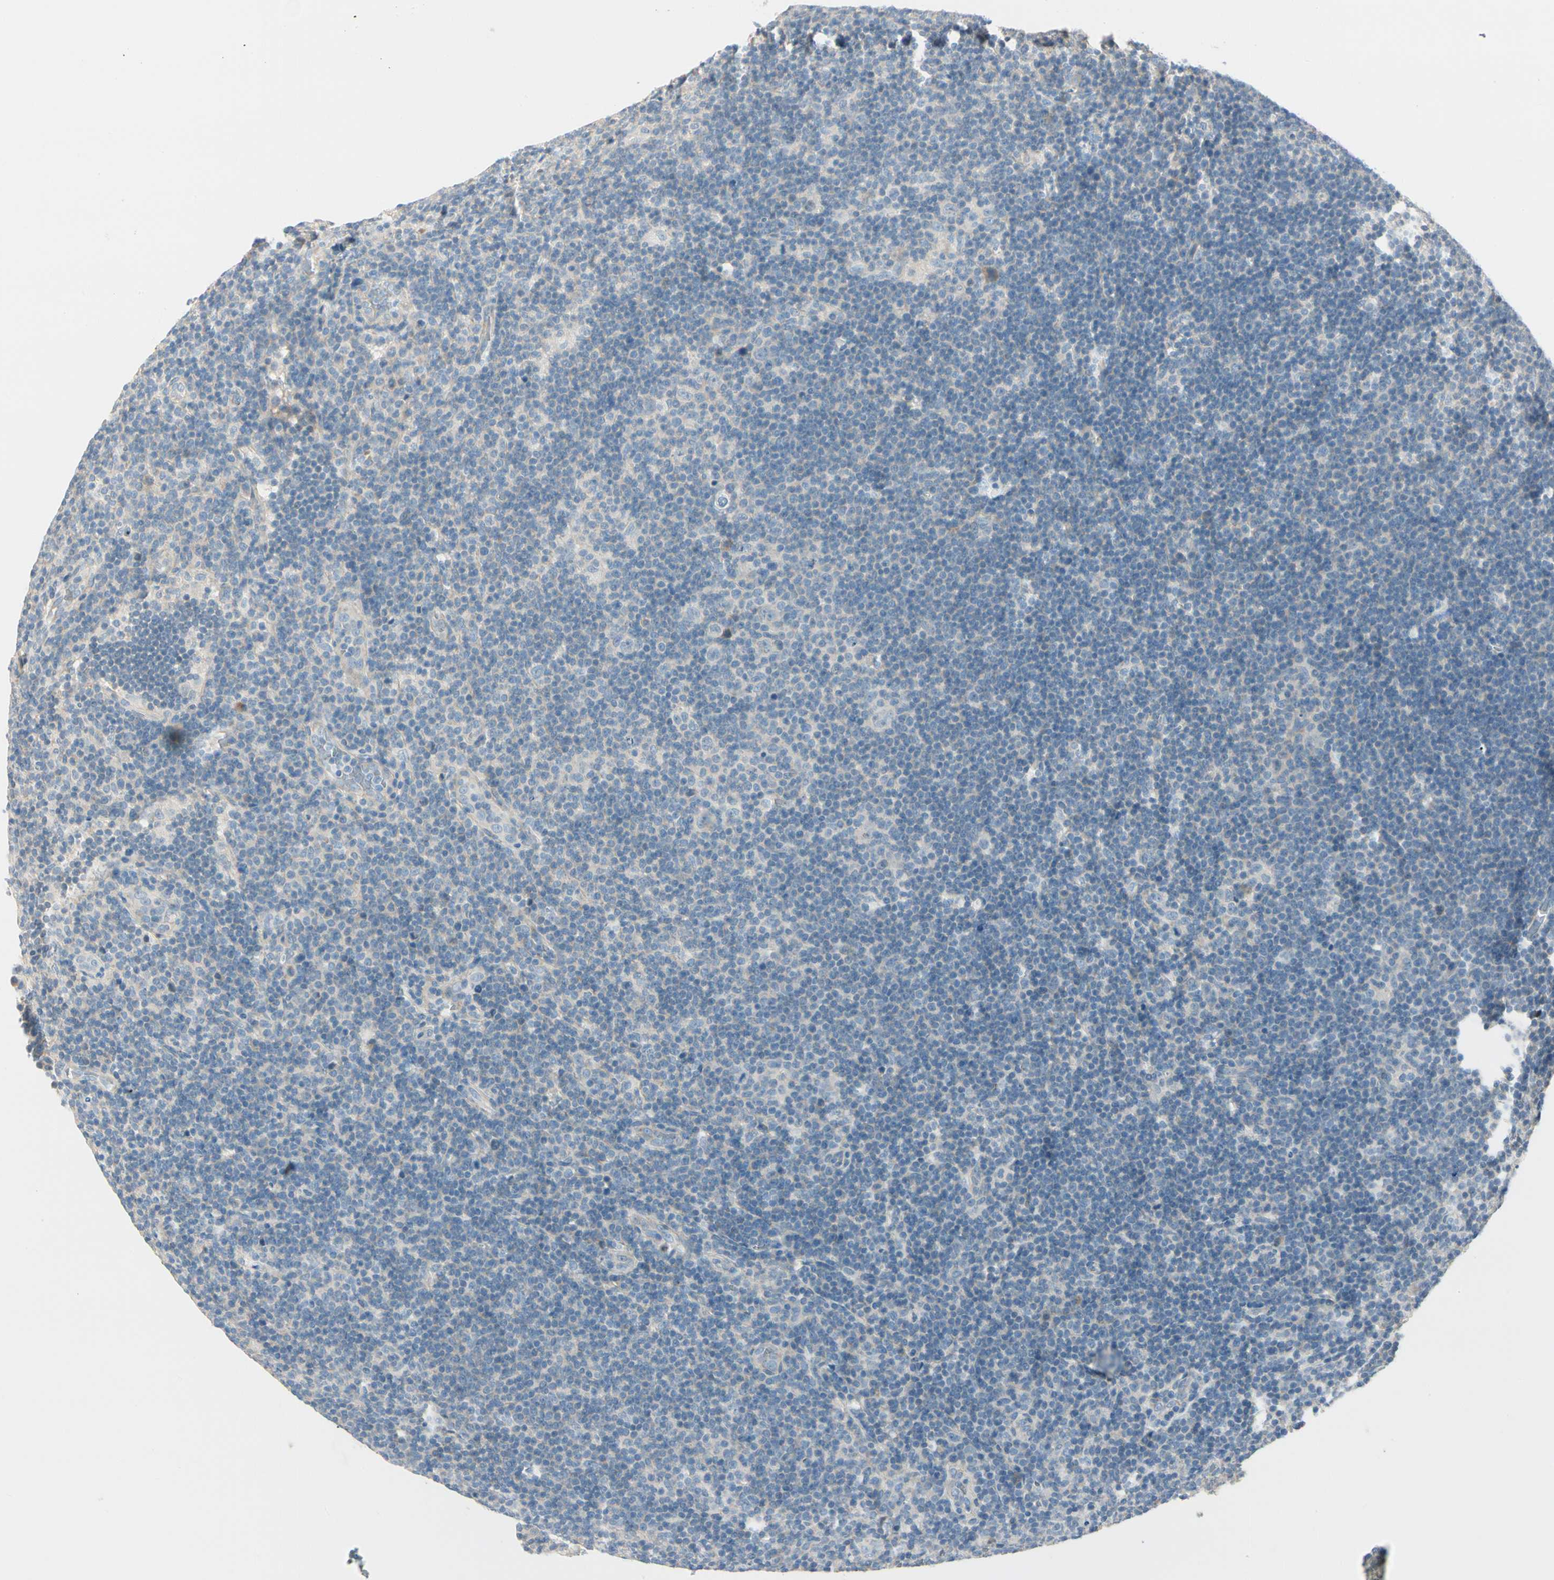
{"staining": {"intensity": "negative", "quantity": "none", "location": "none"}, "tissue": "lymphoma", "cell_type": "Tumor cells", "image_type": "cancer", "snomed": [{"axis": "morphology", "description": "Hodgkin's disease, NOS"}, {"axis": "topography", "description": "Lymph node"}], "caption": "Tumor cells are negative for protein expression in human Hodgkin's disease. Brightfield microscopy of IHC stained with DAB (3,3'-diaminobenzidine) (brown) and hematoxylin (blue), captured at high magnification.", "gene": "DUSP12", "patient": {"sex": "female", "age": 57}}